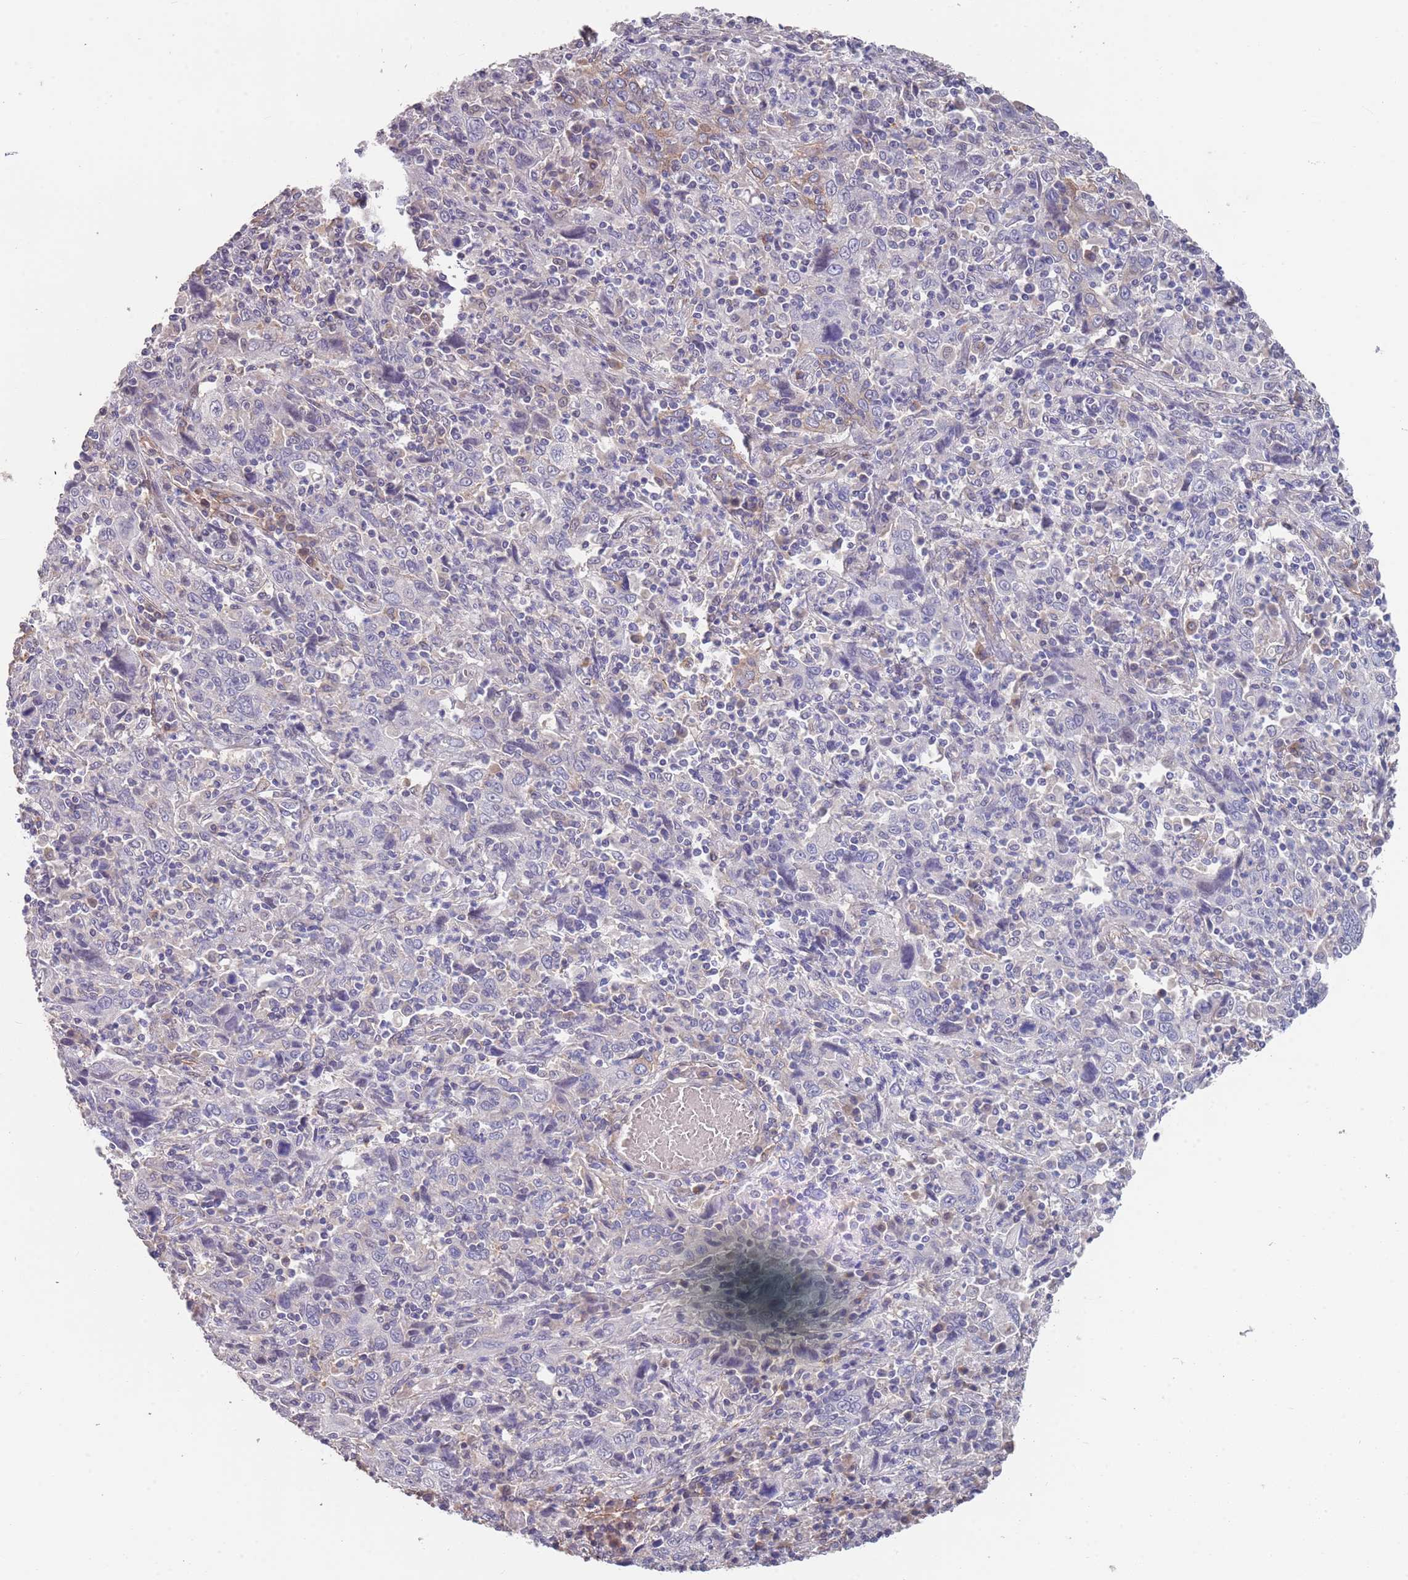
{"staining": {"intensity": "negative", "quantity": "none", "location": "none"}, "tissue": "cervical cancer", "cell_type": "Tumor cells", "image_type": "cancer", "snomed": [{"axis": "morphology", "description": "Squamous cell carcinoma, NOS"}, {"axis": "topography", "description": "Cervix"}], "caption": "Squamous cell carcinoma (cervical) was stained to show a protein in brown. There is no significant expression in tumor cells.", "gene": "ANK2", "patient": {"sex": "female", "age": 46}}